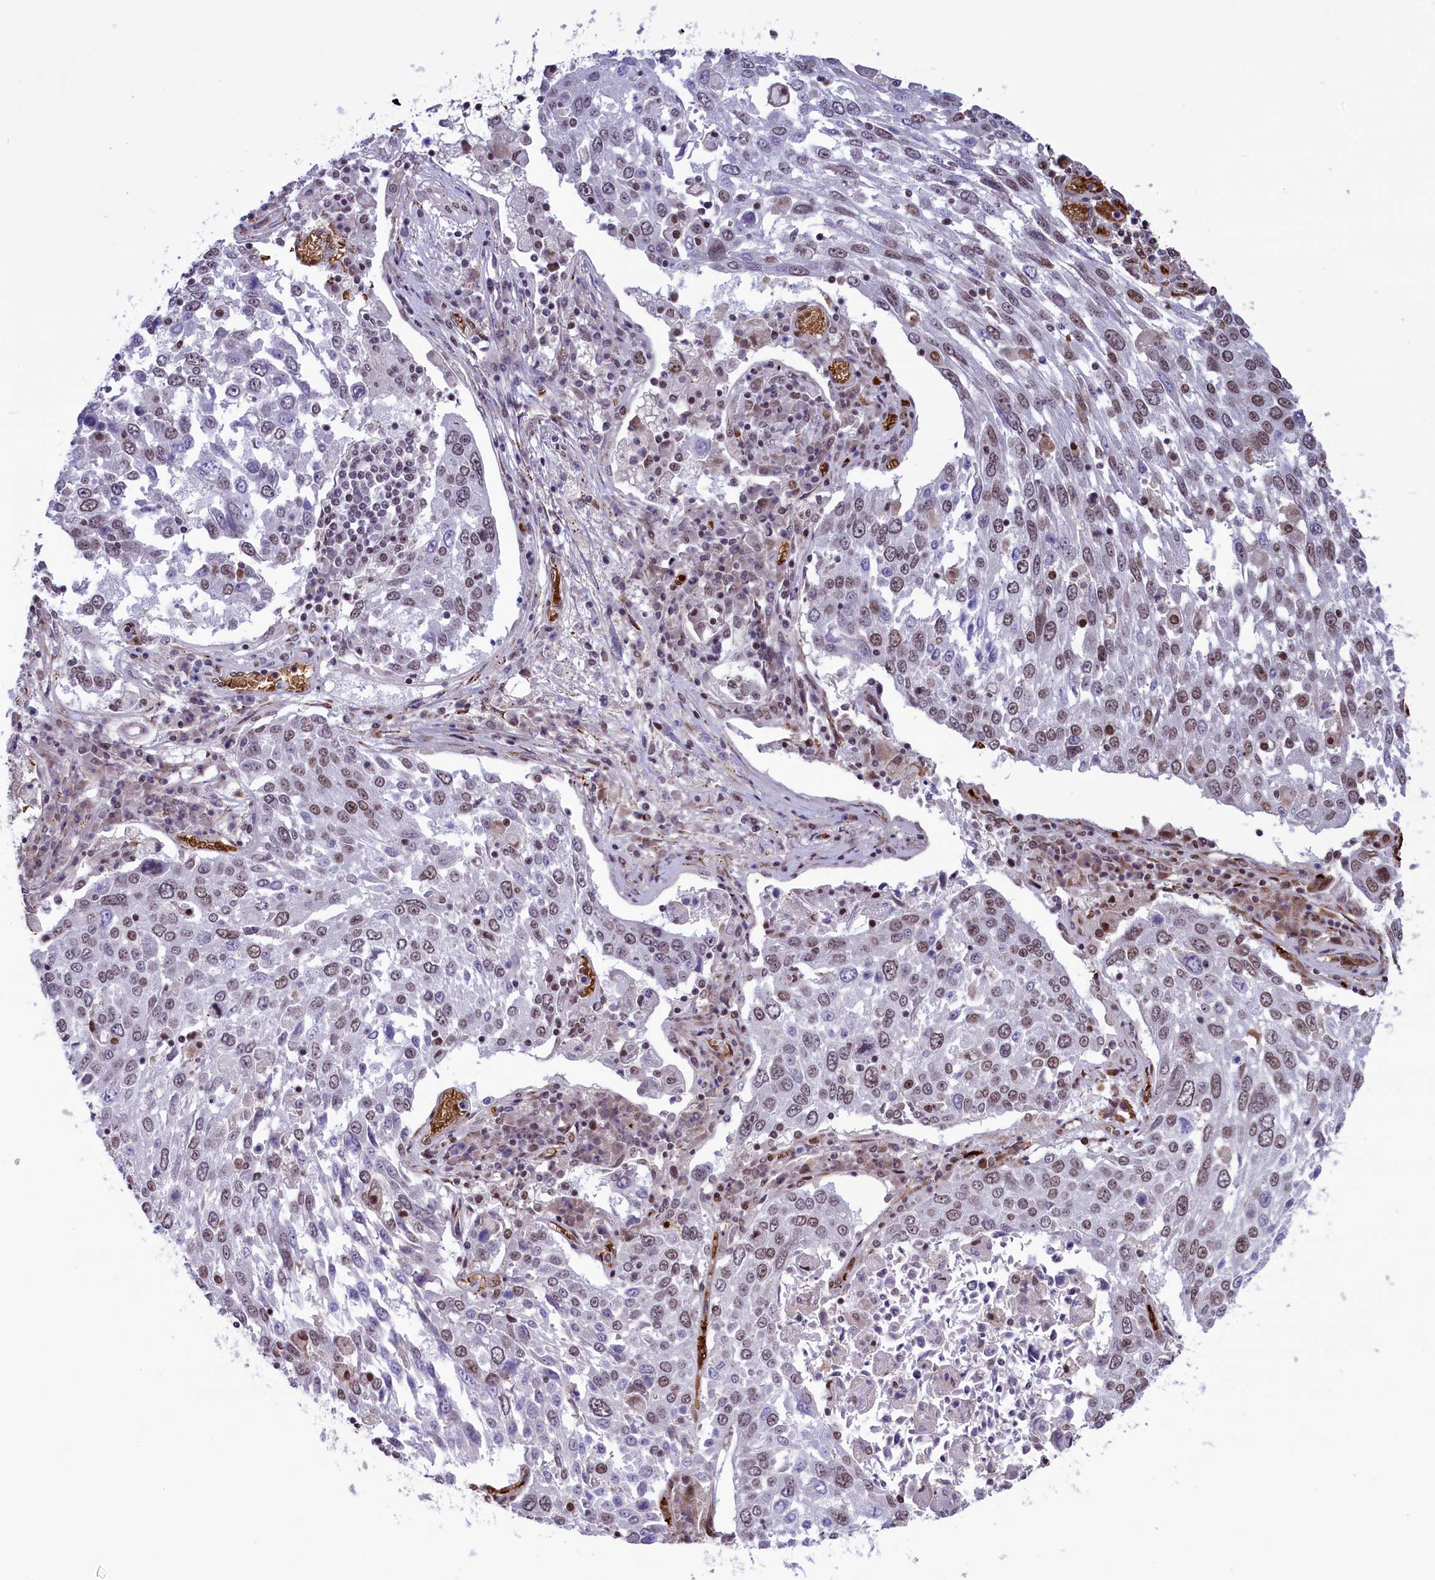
{"staining": {"intensity": "weak", "quantity": "25%-75%", "location": "nuclear"}, "tissue": "lung cancer", "cell_type": "Tumor cells", "image_type": "cancer", "snomed": [{"axis": "morphology", "description": "Squamous cell carcinoma, NOS"}, {"axis": "topography", "description": "Lung"}], "caption": "This is an image of immunohistochemistry (IHC) staining of squamous cell carcinoma (lung), which shows weak positivity in the nuclear of tumor cells.", "gene": "MPHOSPH8", "patient": {"sex": "male", "age": 65}}